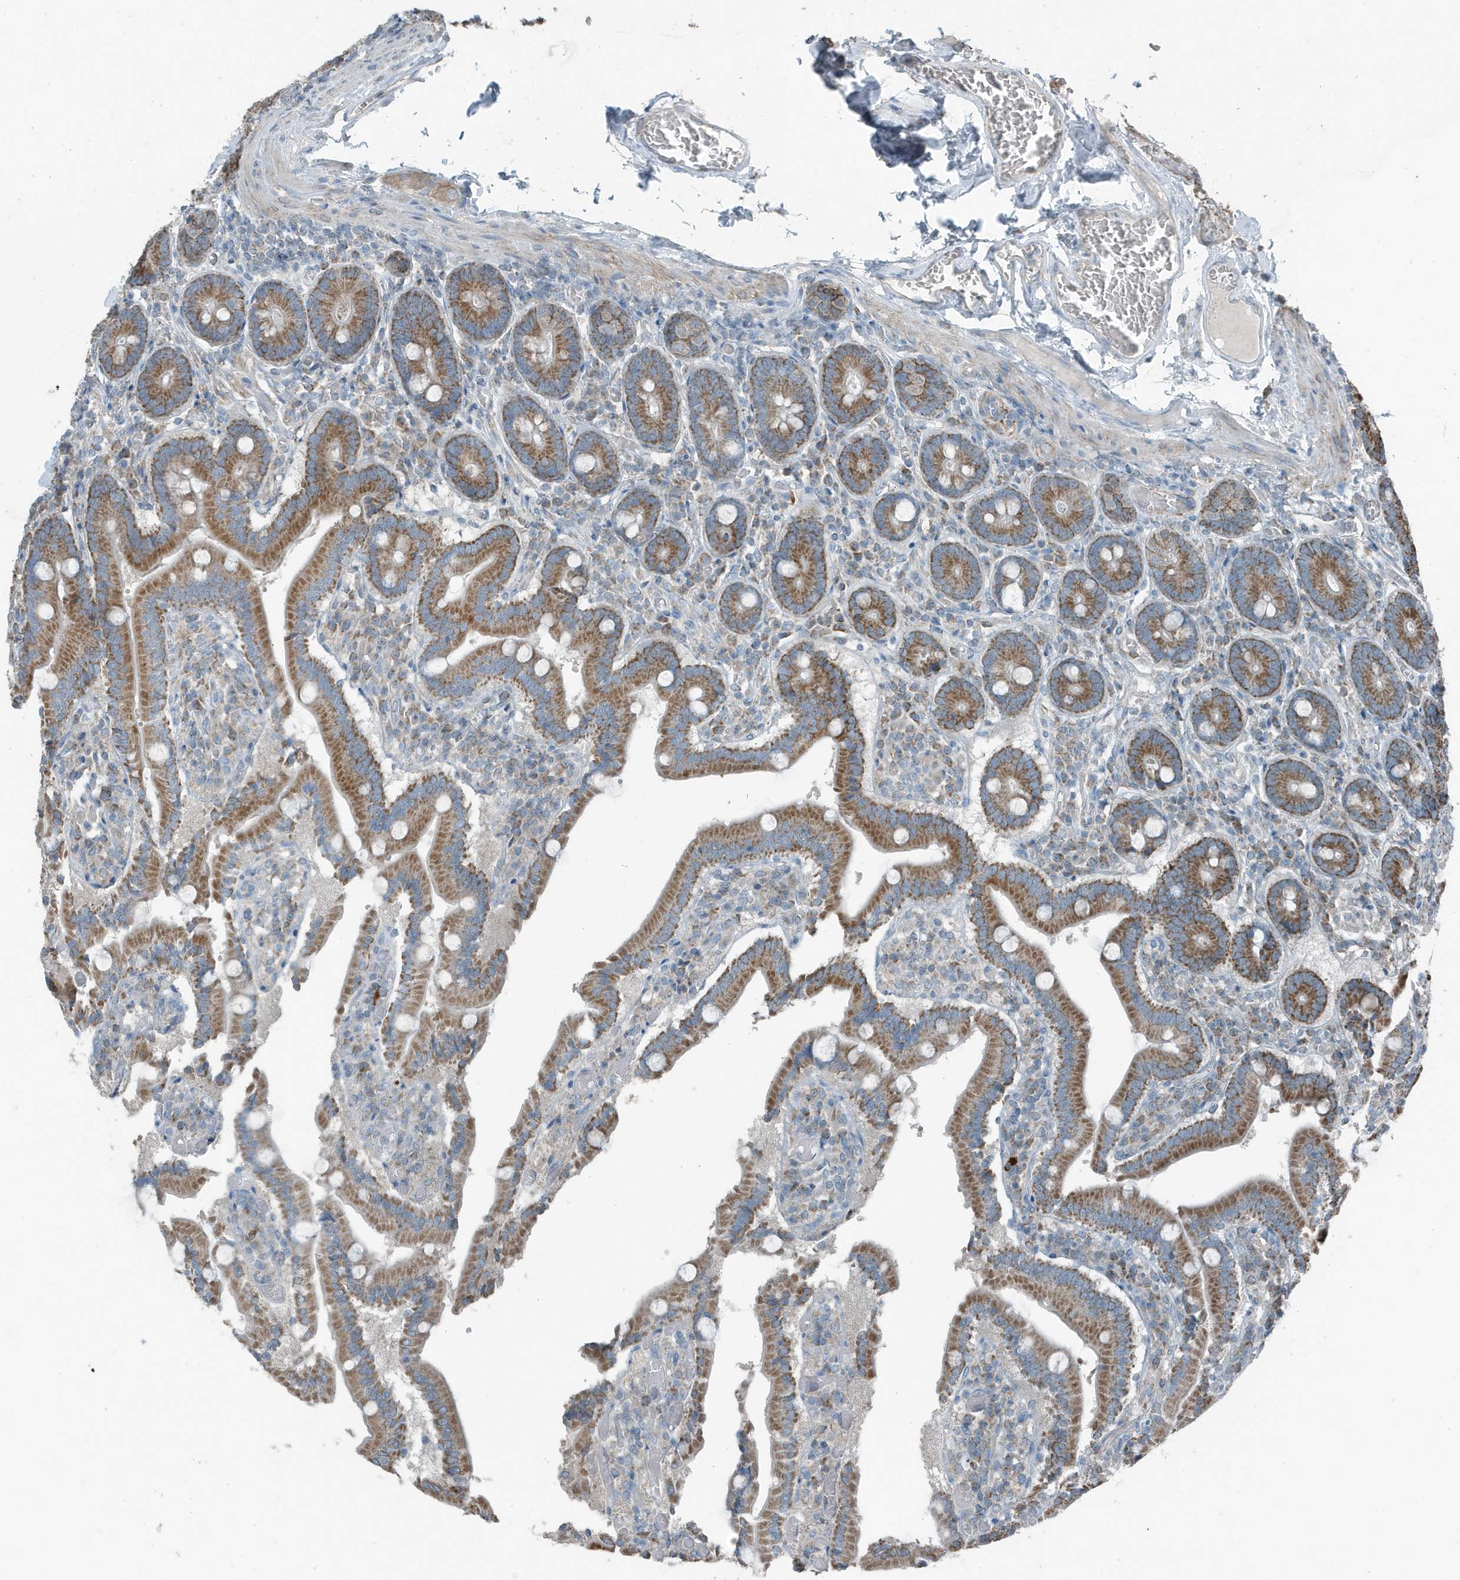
{"staining": {"intensity": "moderate", "quantity": ">75%", "location": "cytoplasmic/membranous"}, "tissue": "duodenum", "cell_type": "Glandular cells", "image_type": "normal", "snomed": [{"axis": "morphology", "description": "Normal tissue, NOS"}, {"axis": "topography", "description": "Duodenum"}], "caption": "Immunohistochemistry image of benign duodenum: human duodenum stained using immunohistochemistry shows medium levels of moderate protein expression localized specifically in the cytoplasmic/membranous of glandular cells, appearing as a cytoplasmic/membranous brown color.", "gene": "MT", "patient": {"sex": "female", "age": 62}}